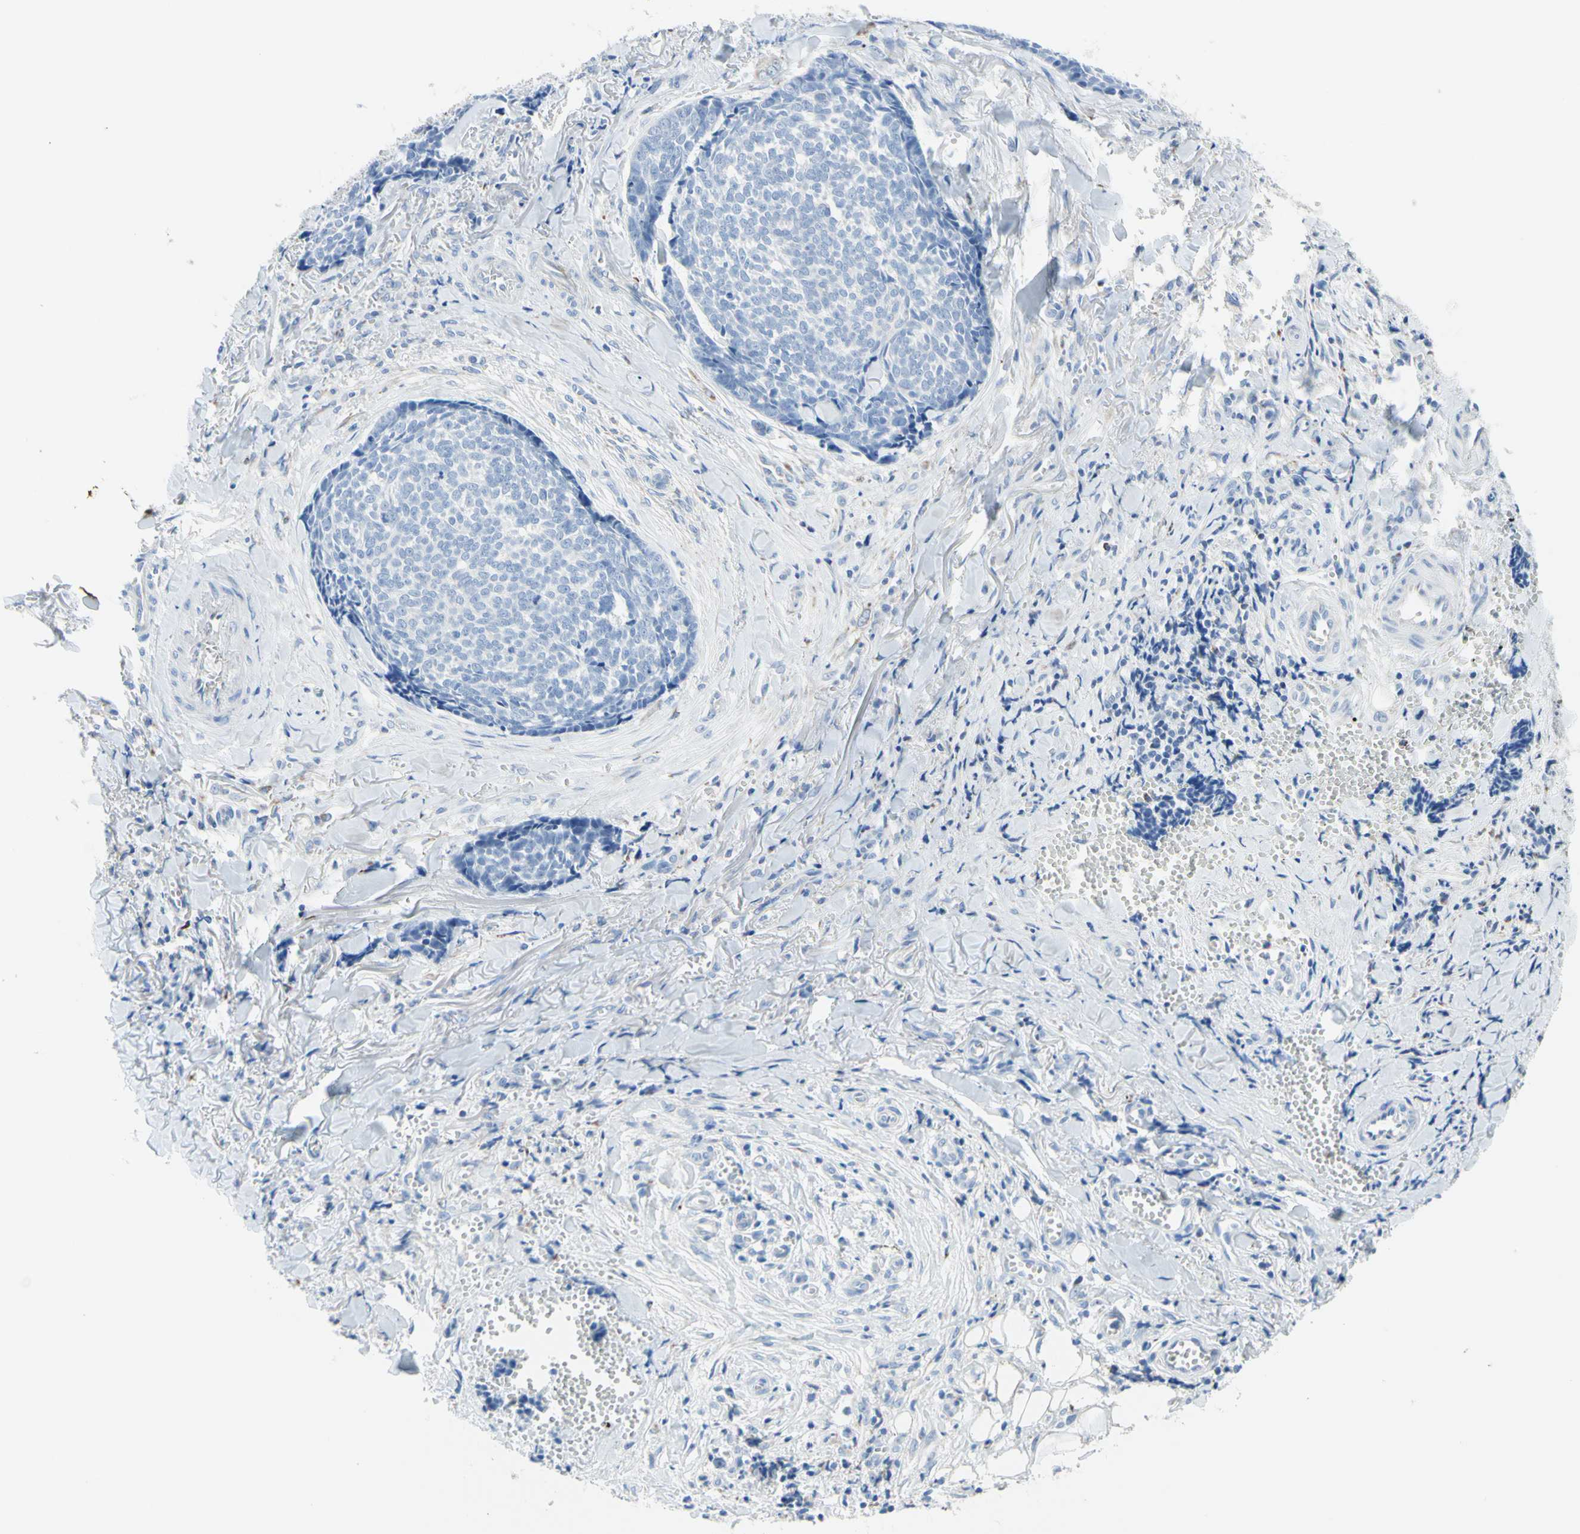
{"staining": {"intensity": "negative", "quantity": "none", "location": "none"}, "tissue": "skin cancer", "cell_type": "Tumor cells", "image_type": "cancer", "snomed": [{"axis": "morphology", "description": "Basal cell carcinoma"}, {"axis": "topography", "description": "Skin"}], "caption": "Immunohistochemistry (IHC) of human basal cell carcinoma (skin) demonstrates no expression in tumor cells.", "gene": "CYSLTR1", "patient": {"sex": "male", "age": 84}}